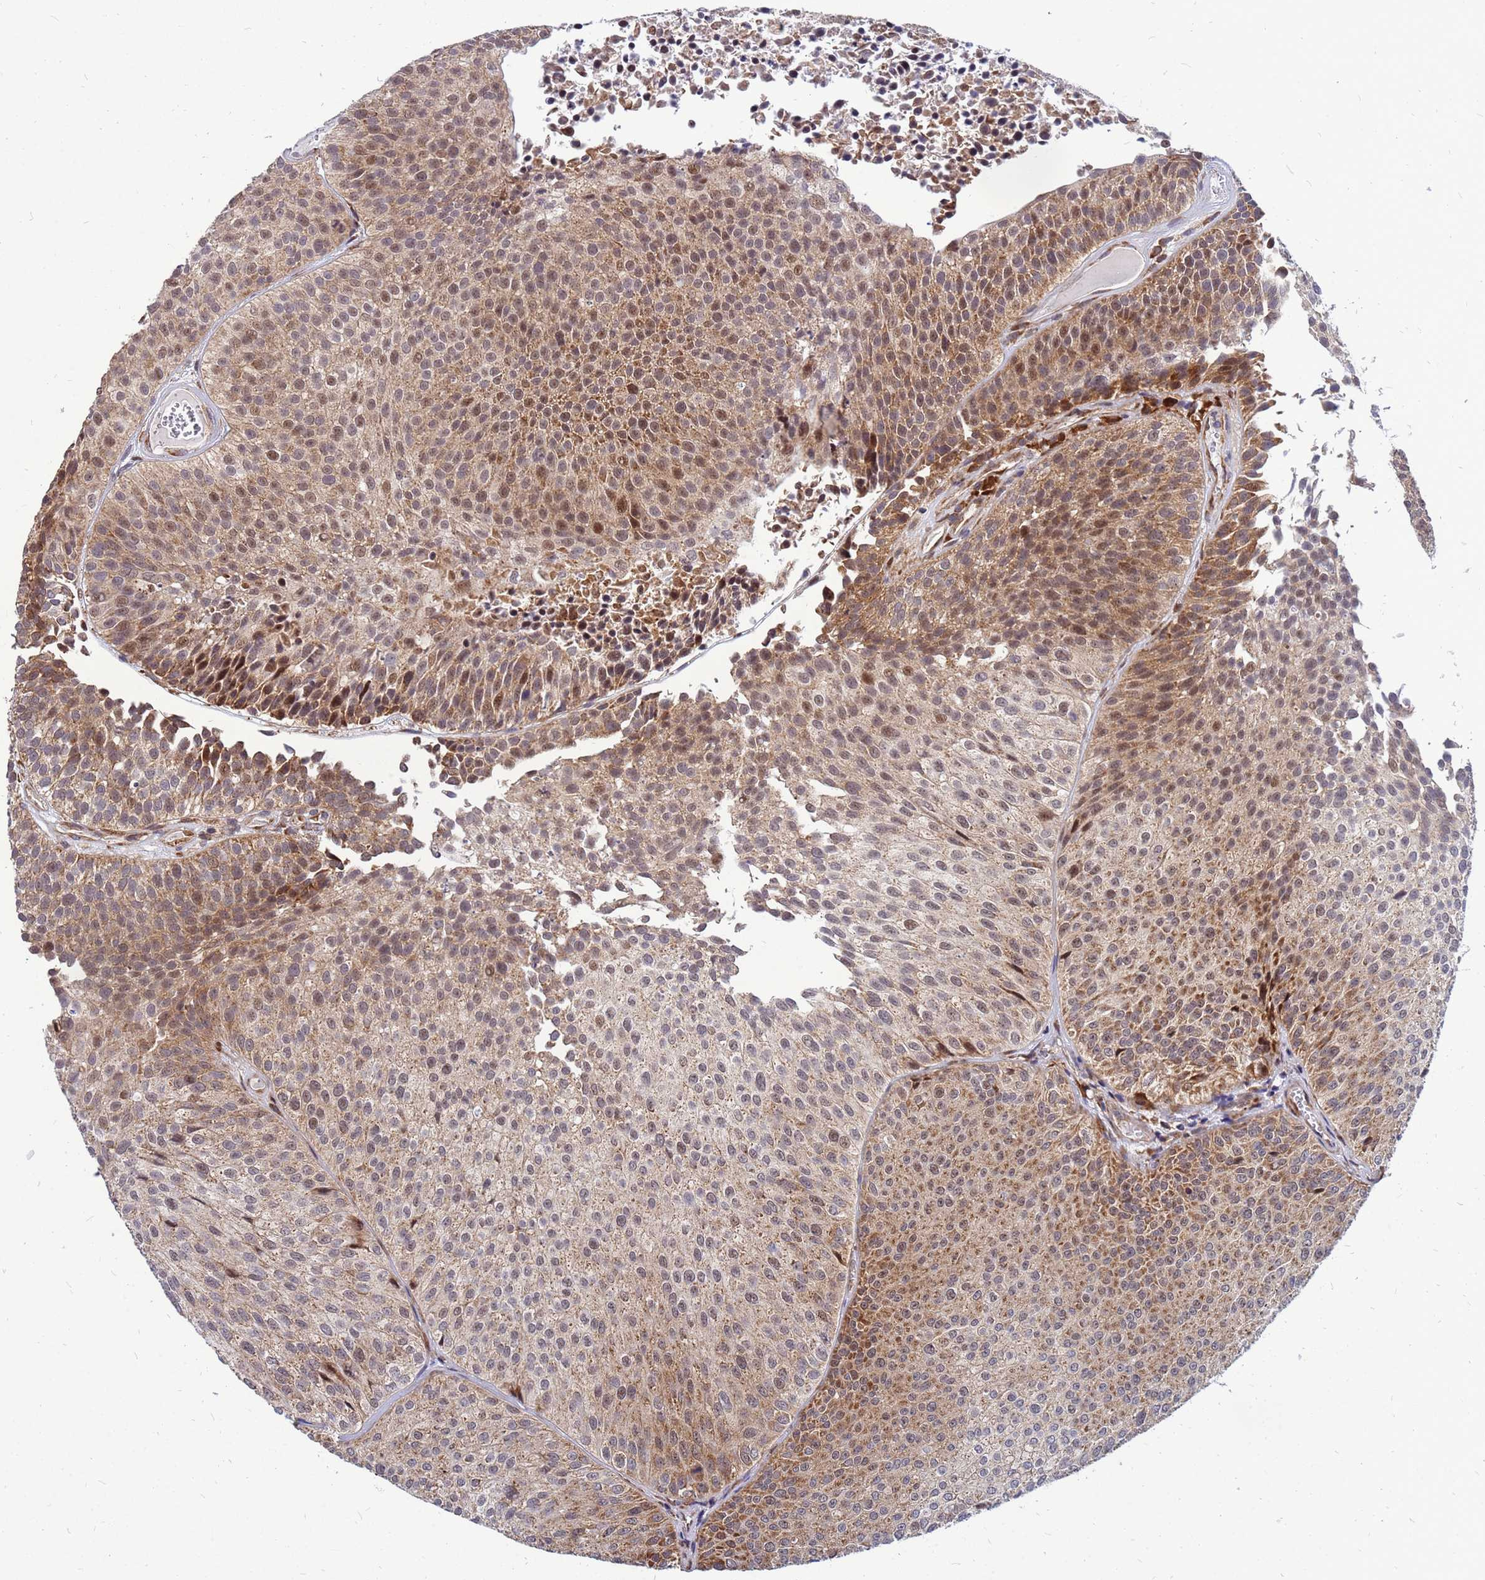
{"staining": {"intensity": "moderate", "quantity": "25%-75%", "location": "cytoplasmic/membranous"}, "tissue": "urothelial cancer", "cell_type": "Tumor cells", "image_type": "cancer", "snomed": [{"axis": "morphology", "description": "Urothelial carcinoma, Low grade"}, {"axis": "topography", "description": "Urinary bladder"}], "caption": "Immunohistochemistry staining of urothelial carcinoma (low-grade), which demonstrates medium levels of moderate cytoplasmic/membranous staining in about 25%-75% of tumor cells indicating moderate cytoplasmic/membranous protein staining. The staining was performed using DAB (3,3'-diaminobenzidine) (brown) for protein detection and nuclei were counterstained in hematoxylin (blue).", "gene": "RPL8", "patient": {"sex": "male", "age": 84}}